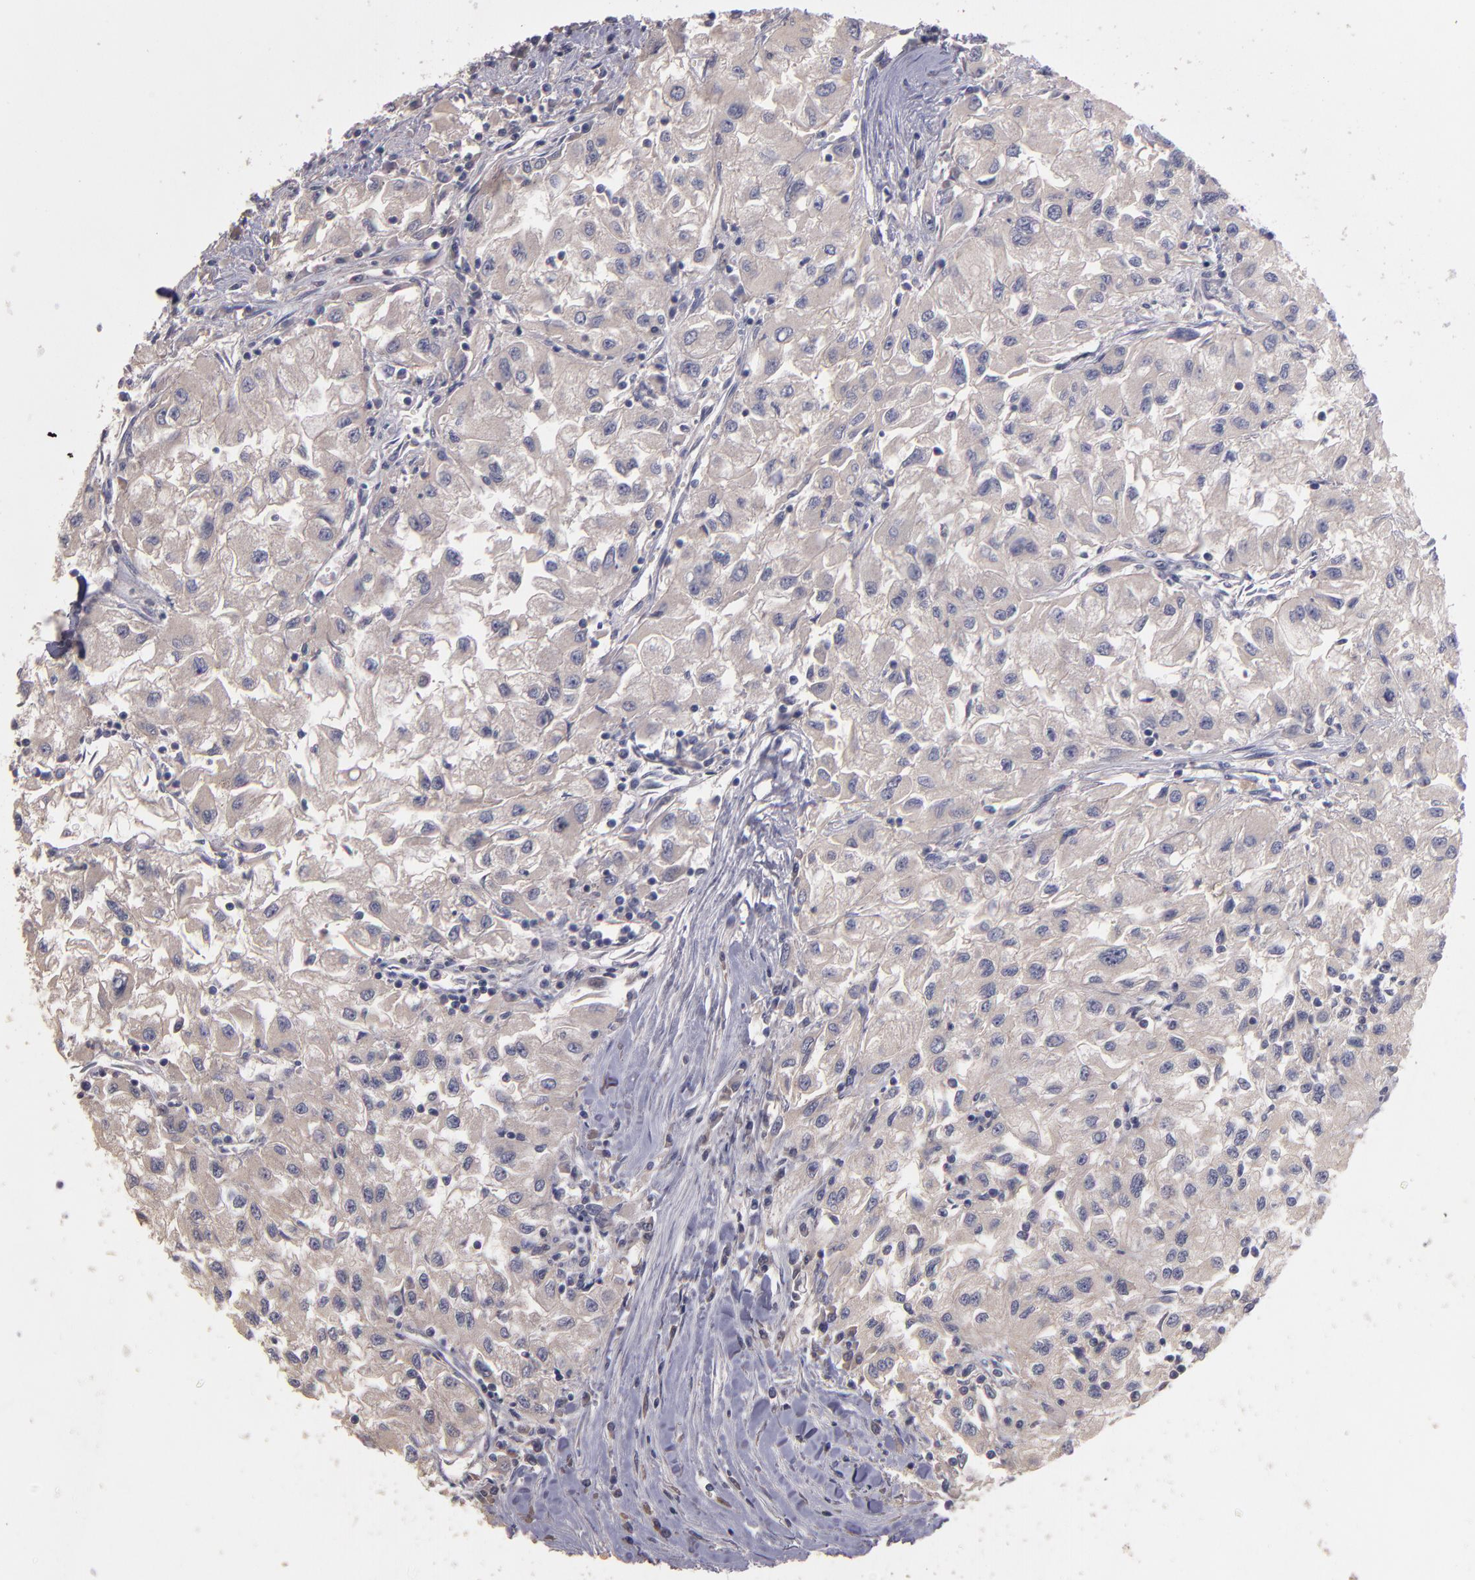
{"staining": {"intensity": "negative", "quantity": "none", "location": "none"}, "tissue": "renal cancer", "cell_type": "Tumor cells", "image_type": "cancer", "snomed": [{"axis": "morphology", "description": "Adenocarcinoma, NOS"}, {"axis": "topography", "description": "Kidney"}], "caption": "Micrograph shows no significant protein staining in tumor cells of adenocarcinoma (renal).", "gene": "GNAZ", "patient": {"sex": "male", "age": 59}}